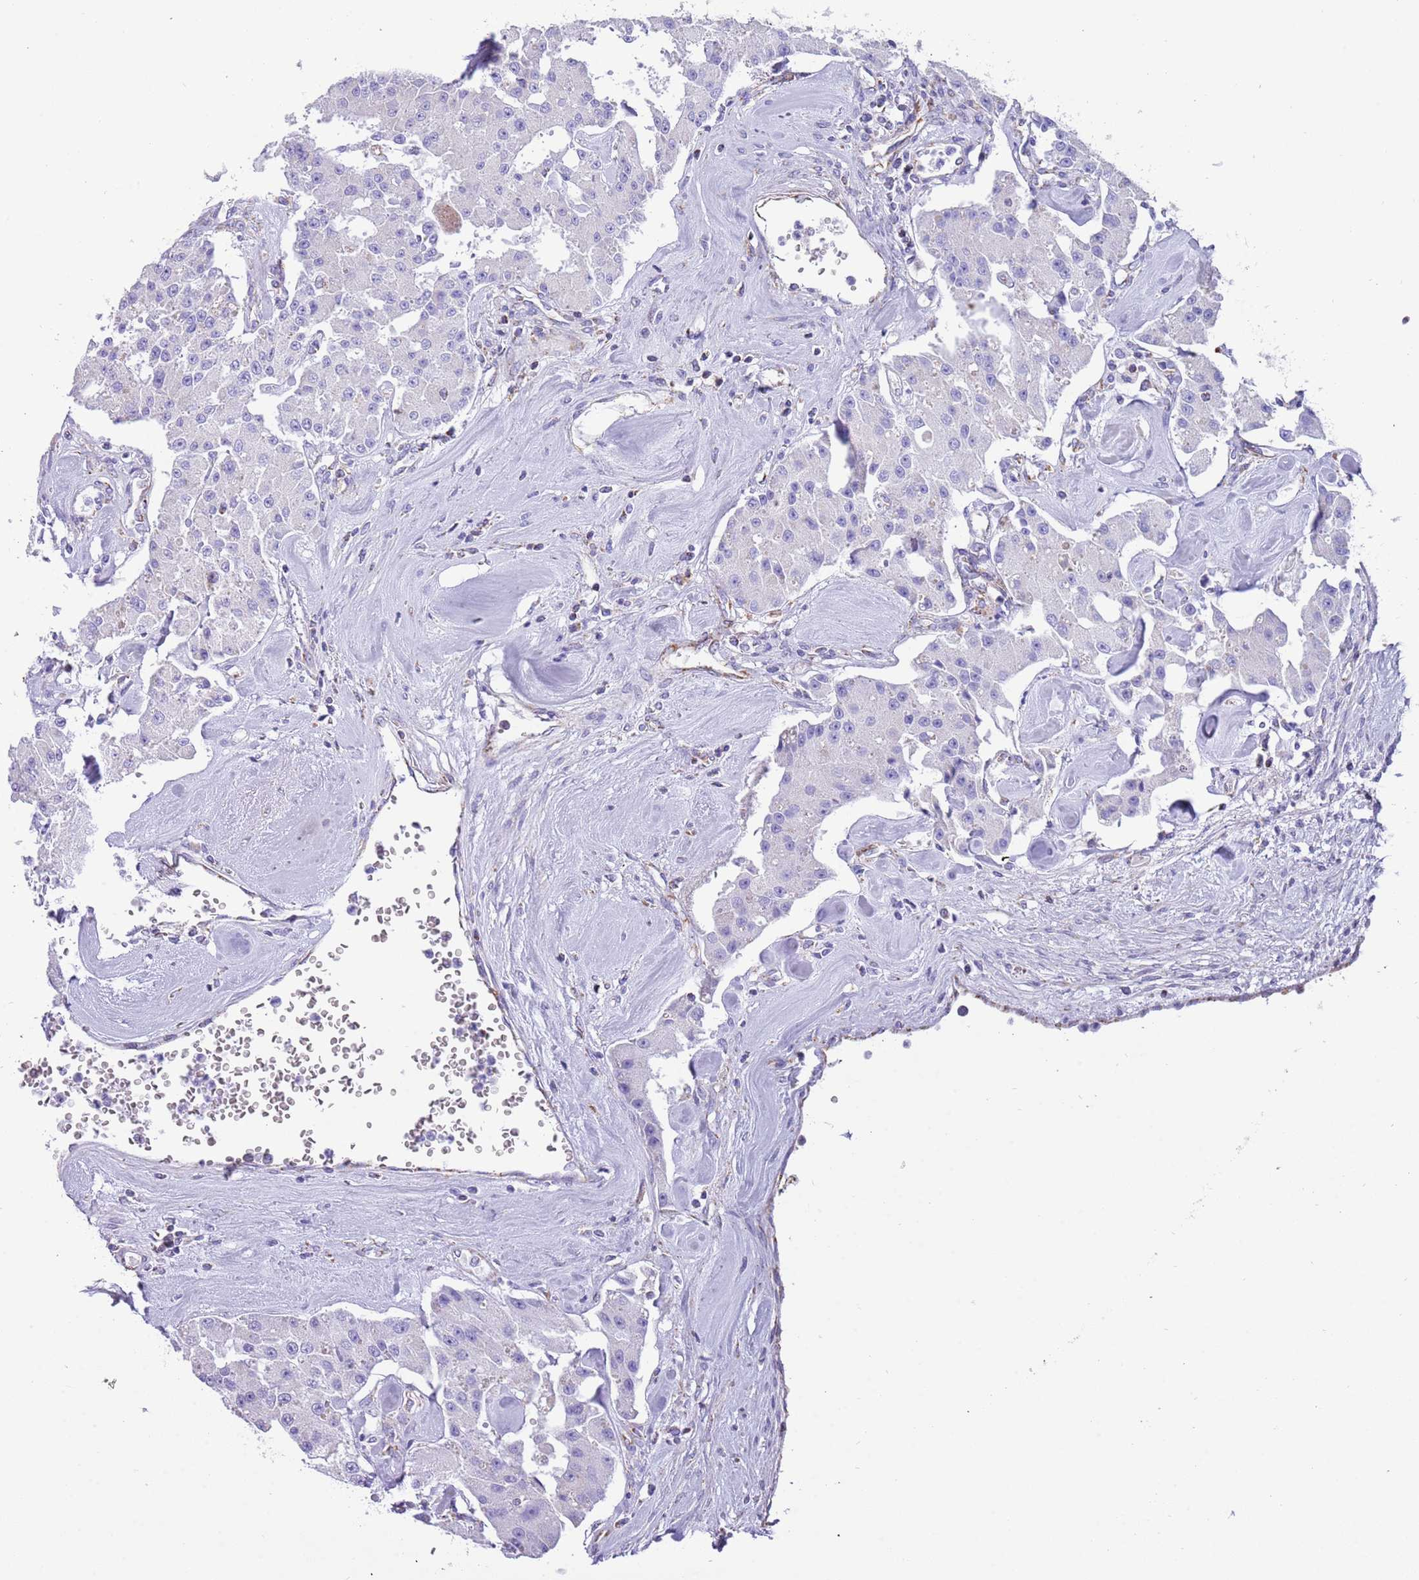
{"staining": {"intensity": "negative", "quantity": "none", "location": "none"}, "tissue": "carcinoid", "cell_type": "Tumor cells", "image_type": "cancer", "snomed": [{"axis": "morphology", "description": "Carcinoid, malignant, NOS"}, {"axis": "topography", "description": "Pancreas"}], "caption": "This is a histopathology image of IHC staining of carcinoid, which shows no staining in tumor cells.", "gene": "SUCLG2", "patient": {"sex": "male", "age": 41}}